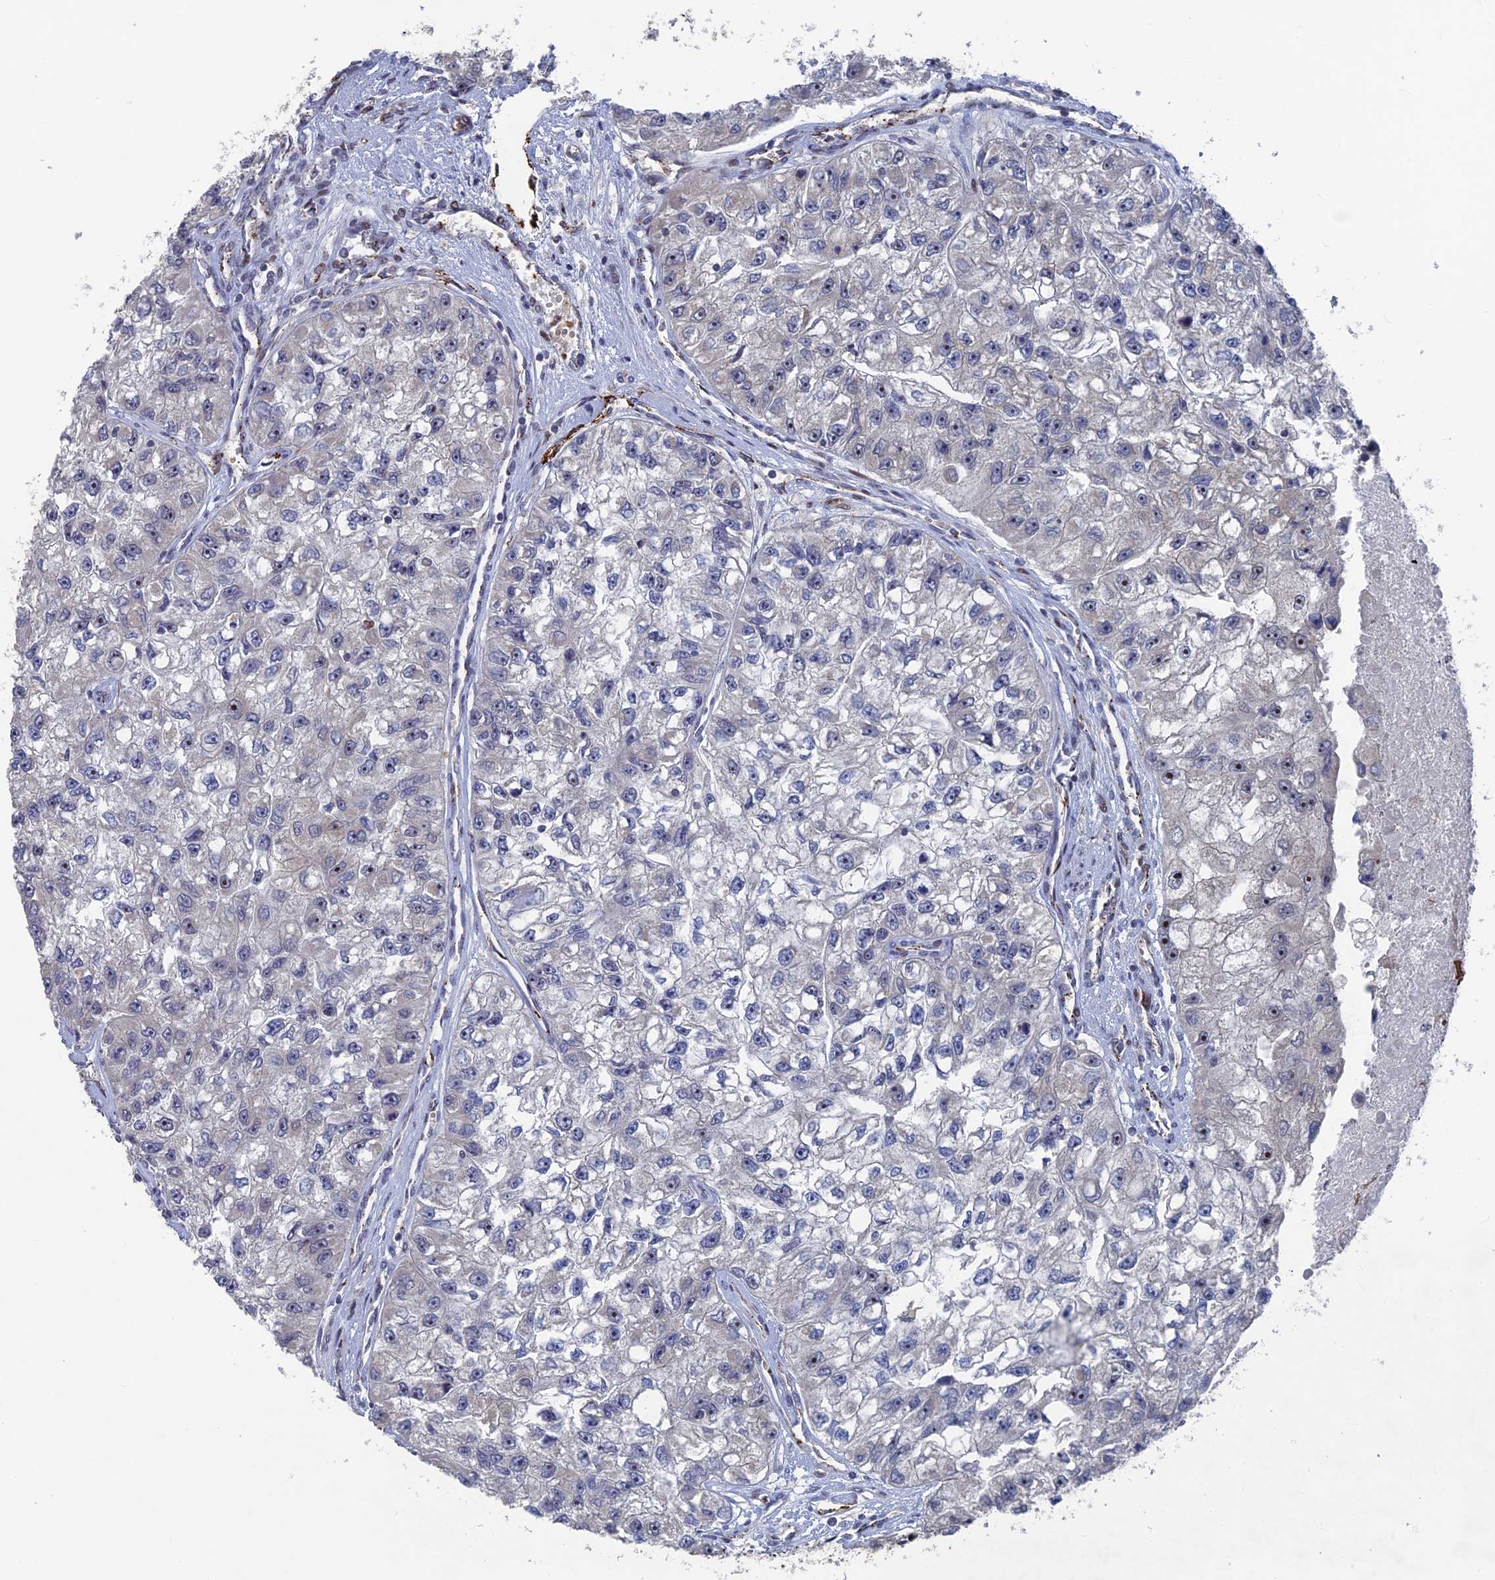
{"staining": {"intensity": "moderate", "quantity": "<25%", "location": "nuclear"}, "tissue": "renal cancer", "cell_type": "Tumor cells", "image_type": "cancer", "snomed": [{"axis": "morphology", "description": "Adenocarcinoma, NOS"}, {"axis": "topography", "description": "Kidney"}], "caption": "Immunohistochemistry (DAB (3,3'-diaminobenzidine)) staining of renal adenocarcinoma displays moderate nuclear protein expression in about <25% of tumor cells.", "gene": "SH3D21", "patient": {"sex": "male", "age": 63}}